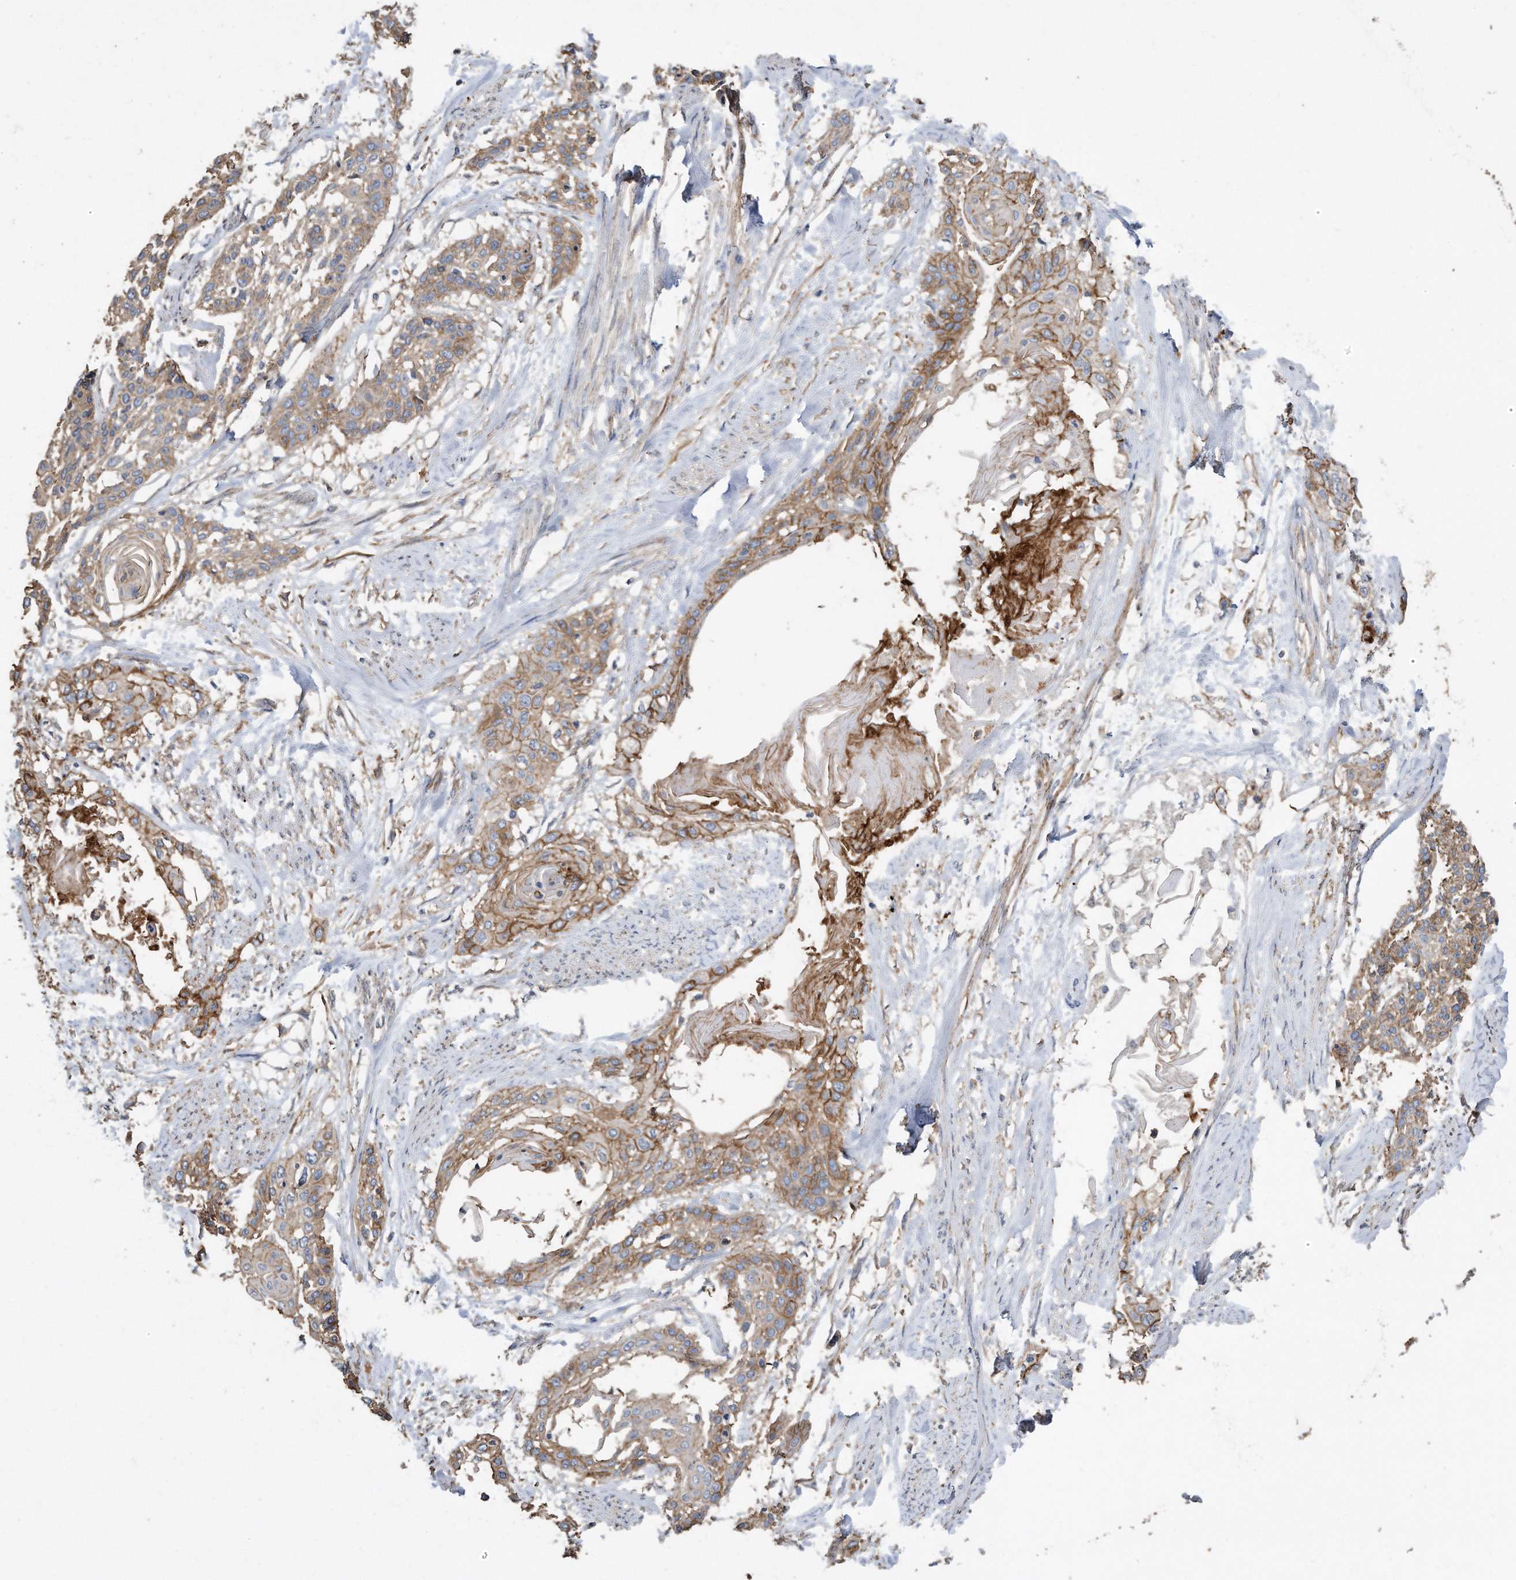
{"staining": {"intensity": "moderate", "quantity": ">75%", "location": "cytoplasmic/membranous"}, "tissue": "cervical cancer", "cell_type": "Tumor cells", "image_type": "cancer", "snomed": [{"axis": "morphology", "description": "Squamous cell carcinoma, NOS"}, {"axis": "topography", "description": "Cervix"}], "caption": "The immunohistochemical stain highlights moderate cytoplasmic/membranous staining in tumor cells of cervical cancer tissue. (Stains: DAB in brown, nuclei in blue, Microscopy: brightfield microscopy at high magnification).", "gene": "CDCP1", "patient": {"sex": "female", "age": 57}}